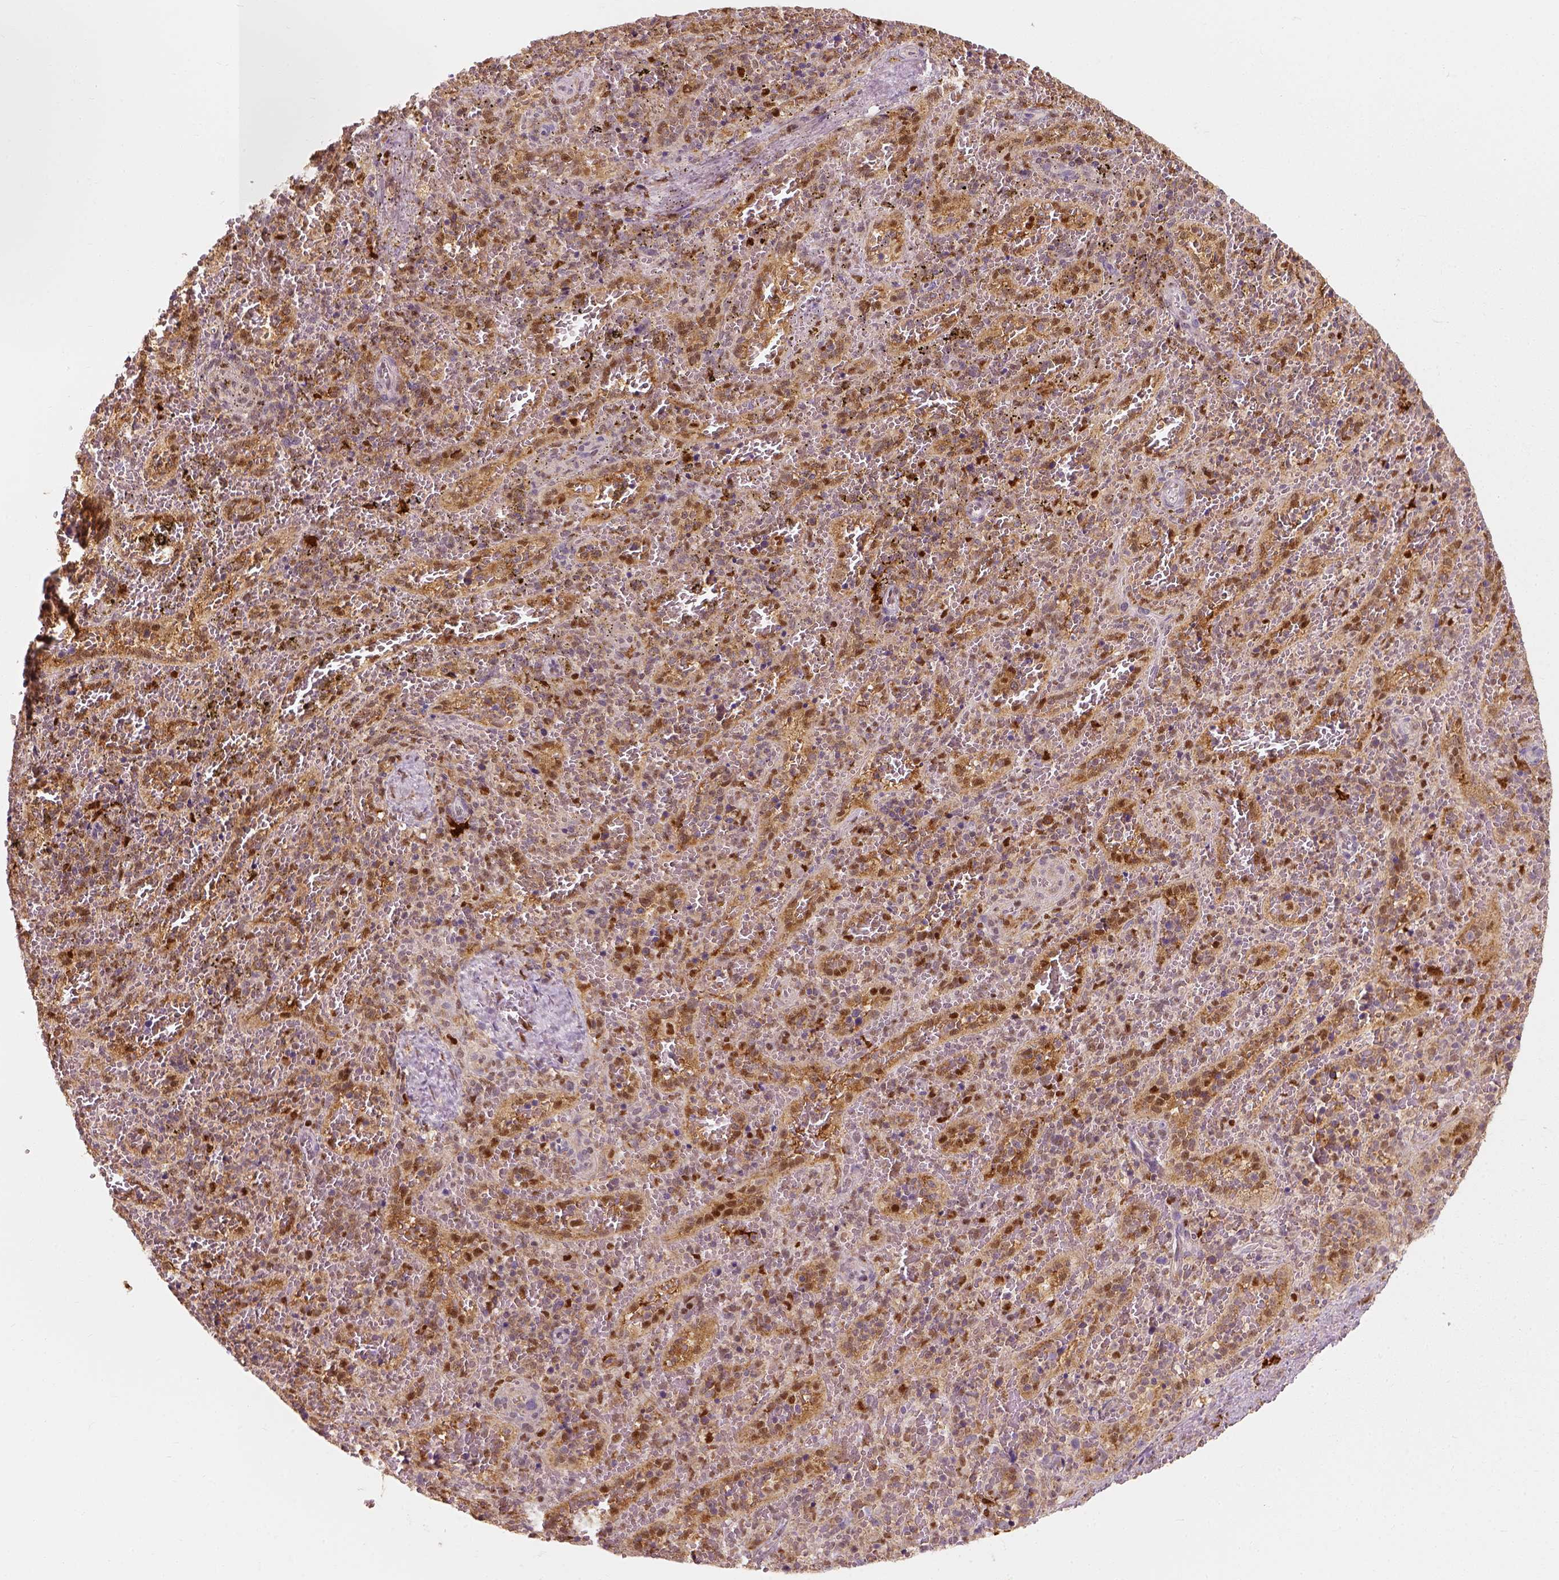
{"staining": {"intensity": "strong", "quantity": "<25%", "location": "nuclear"}, "tissue": "spleen", "cell_type": "Cells in red pulp", "image_type": "normal", "snomed": [{"axis": "morphology", "description": "Normal tissue, NOS"}, {"axis": "topography", "description": "Spleen"}], "caption": "This histopathology image displays IHC staining of normal human spleen, with medium strong nuclear positivity in about <25% of cells in red pulp.", "gene": "SQSTM1", "patient": {"sex": "female", "age": 50}}